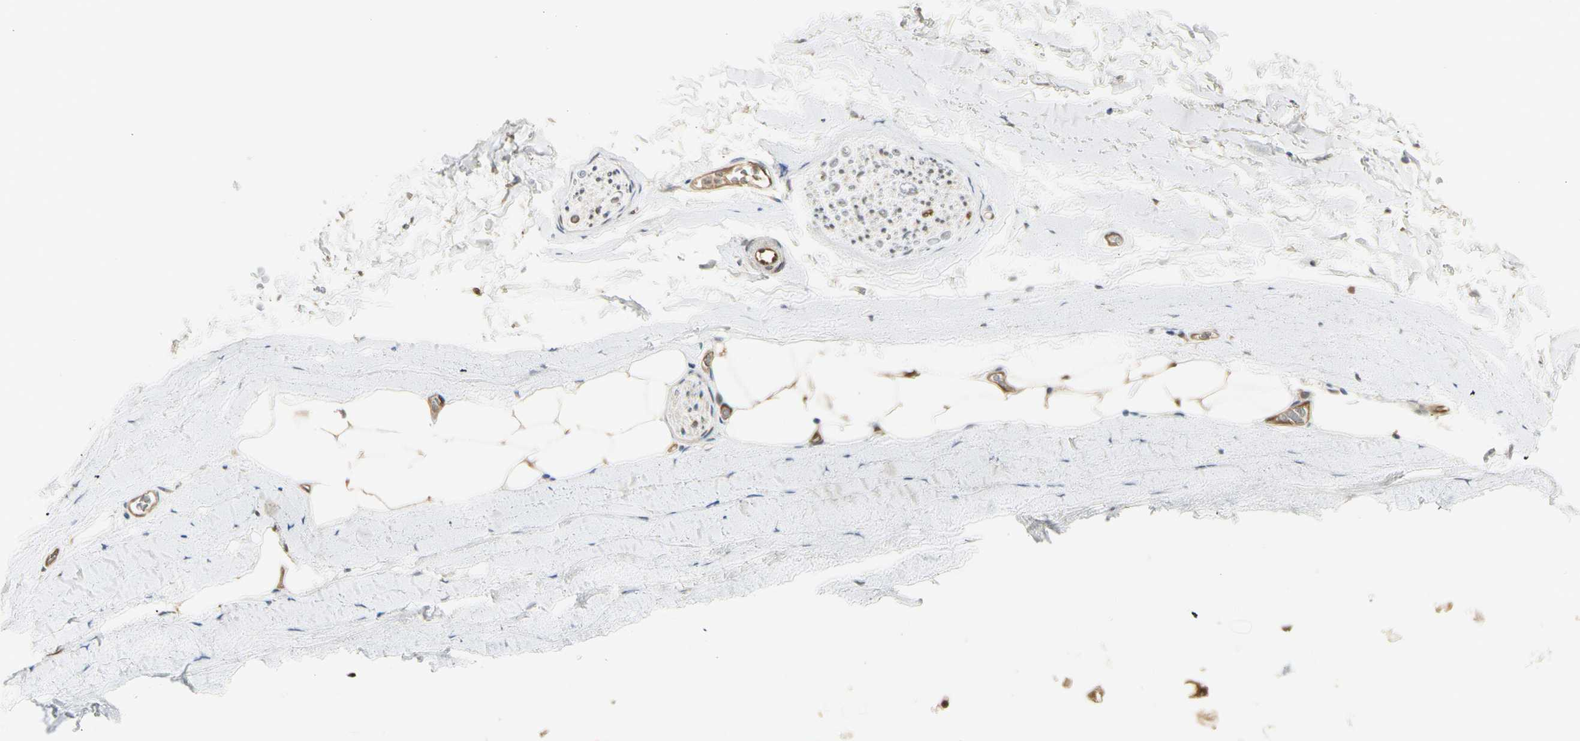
{"staining": {"intensity": "moderate", "quantity": ">75%", "location": "cytoplasmic/membranous"}, "tissue": "adipose tissue", "cell_type": "Adipocytes", "image_type": "normal", "snomed": [{"axis": "morphology", "description": "Normal tissue, NOS"}, {"axis": "topography", "description": "Bronchus"}], "caption": "About >75% of adipocytes in unremarkable human adipose tissue display moderate cytoplasmic/membranous protein positivity as visualized by brown immunohistochemical staining.", "gene": "SERPINB6", "patient": {"sex": "female", "age": 73}}